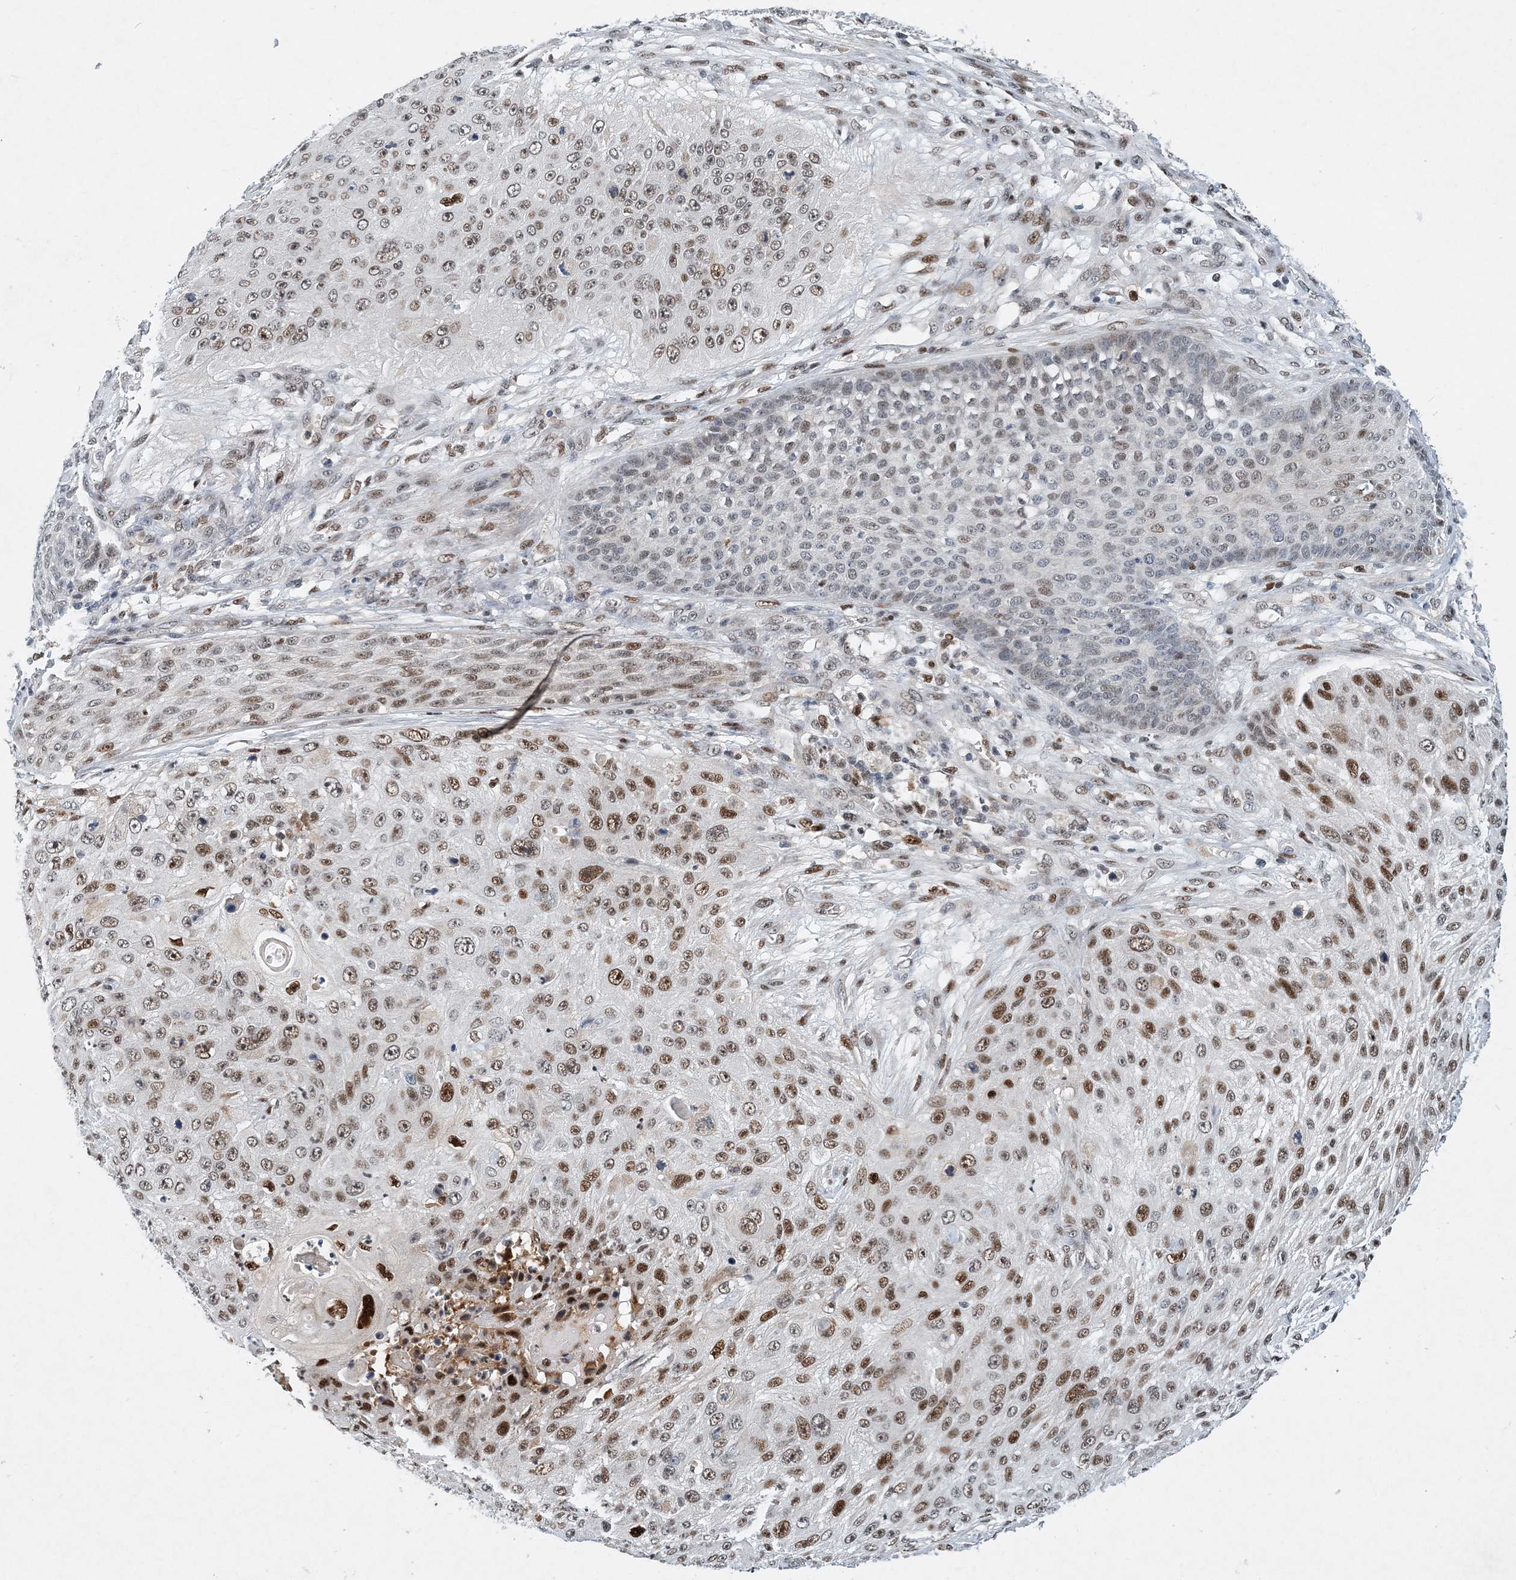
{"staining": {"intensity": "moderate", "quantity": ">75%", "location": "nuclear"}, "tissue": "skin cancer", "cell_type": "Tumor cells", "image_type": "cancer", "snomed": [{"axis": "morphology", "description": "Squamous cell carcinoma, NOS"}, {"axis": "topography", "description": "Skin"}], "caption": "A brown stain labels moderate nuclear expression of a protein in human squamous cell carcinoma (skin) tumor cells.", "gene": "KPNA4", "patient": {"sex": "female", "age": 80}}